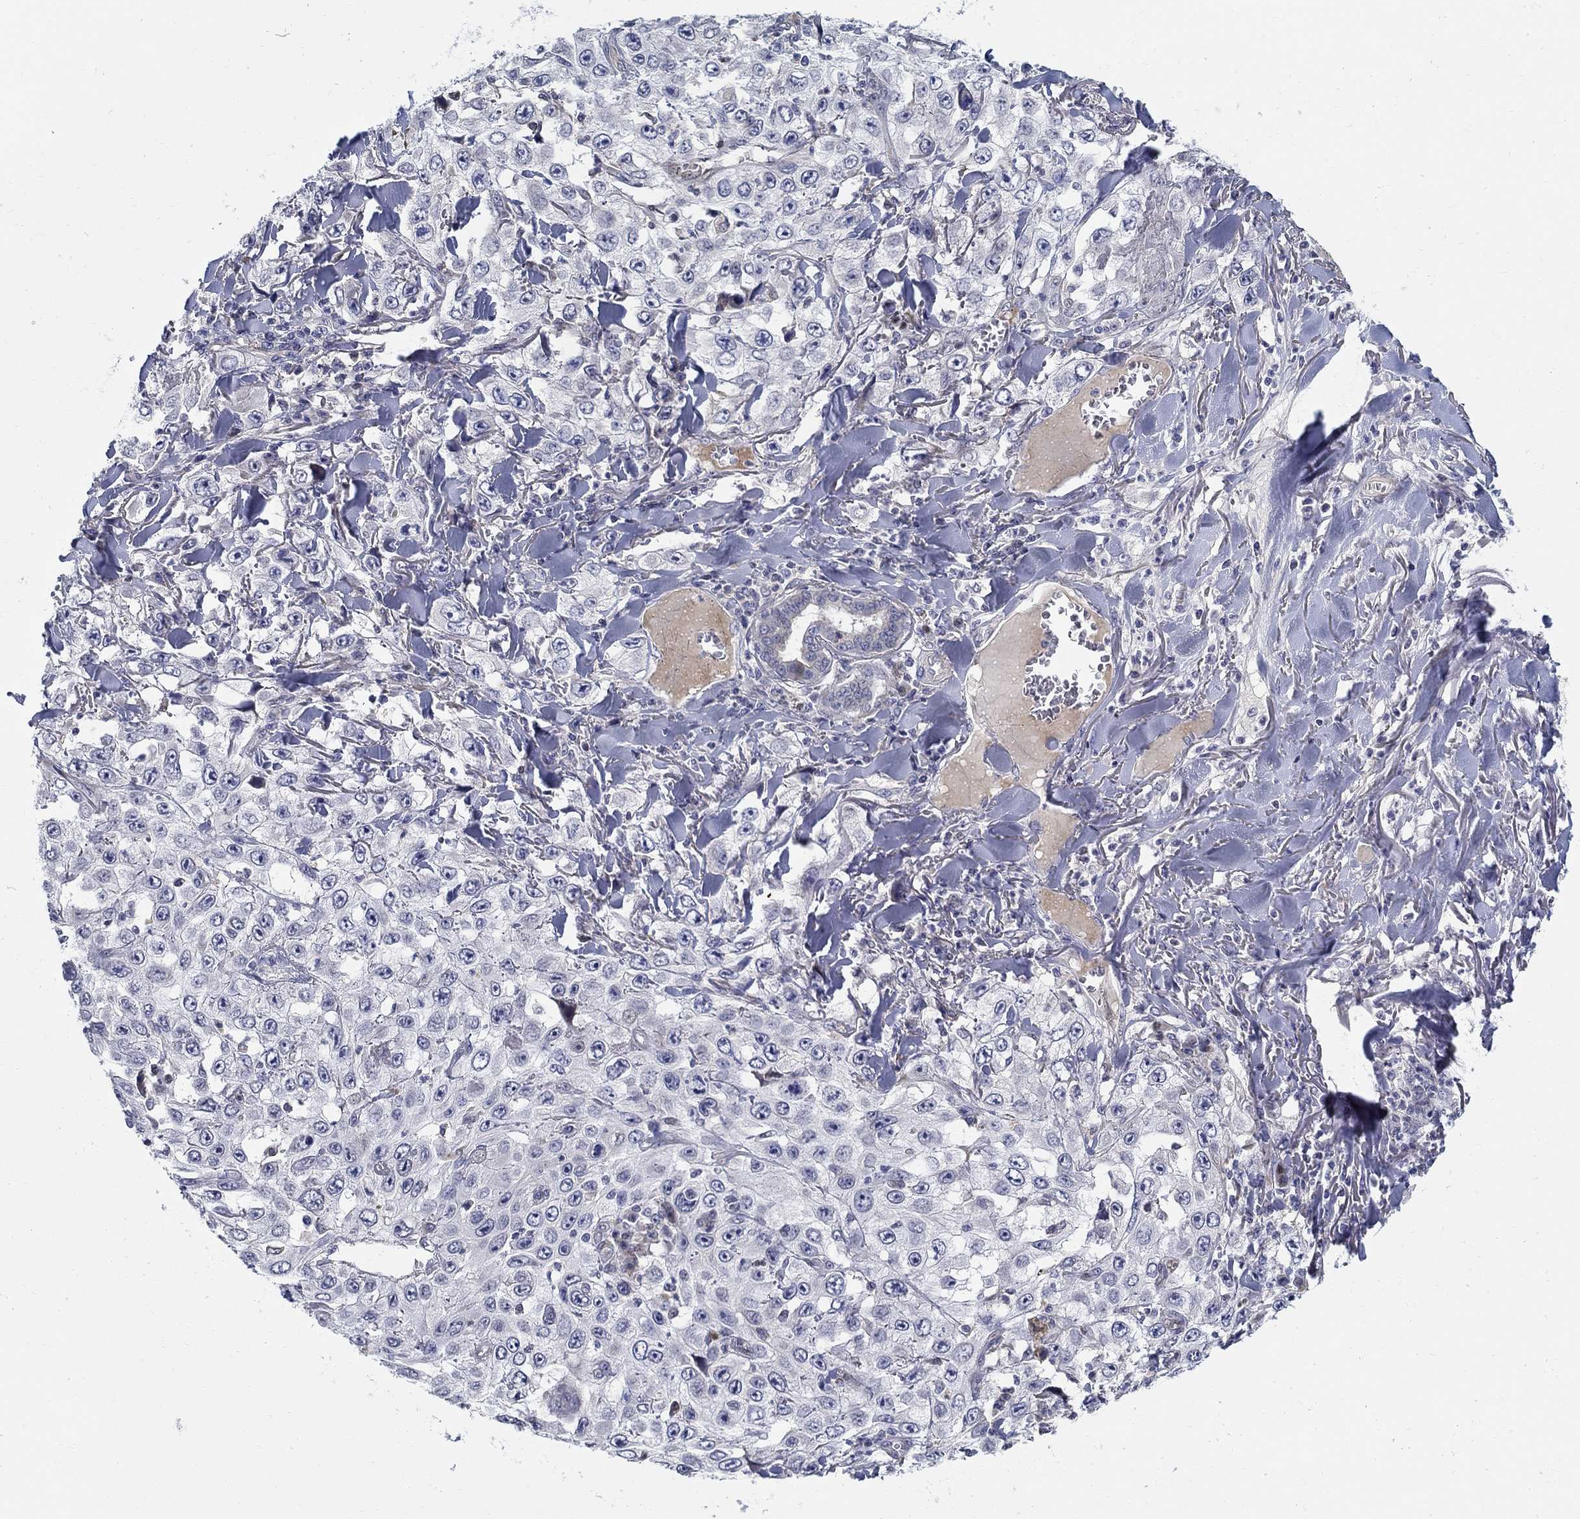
{"staining": {"intensity": "negative", "quantity": "none", "location": "none"}, "tissue": "skin cancer", "cell_type": "Tumor cells", "image_type": "cancer", "snomed": [{"axis": "morphology", "description": "Squamous cell carcinoma, NOS"}, {"axis": "topography", "description": "Skin"}], "caption": "DAB (3,3'-diaminobenzidine) immunohistochemical staining of human skin squamous cell carcinoma reveals no significant staining in tumor cells.", "gene": "C16orf46", "patient": {"sex": "male", "age": 82}}